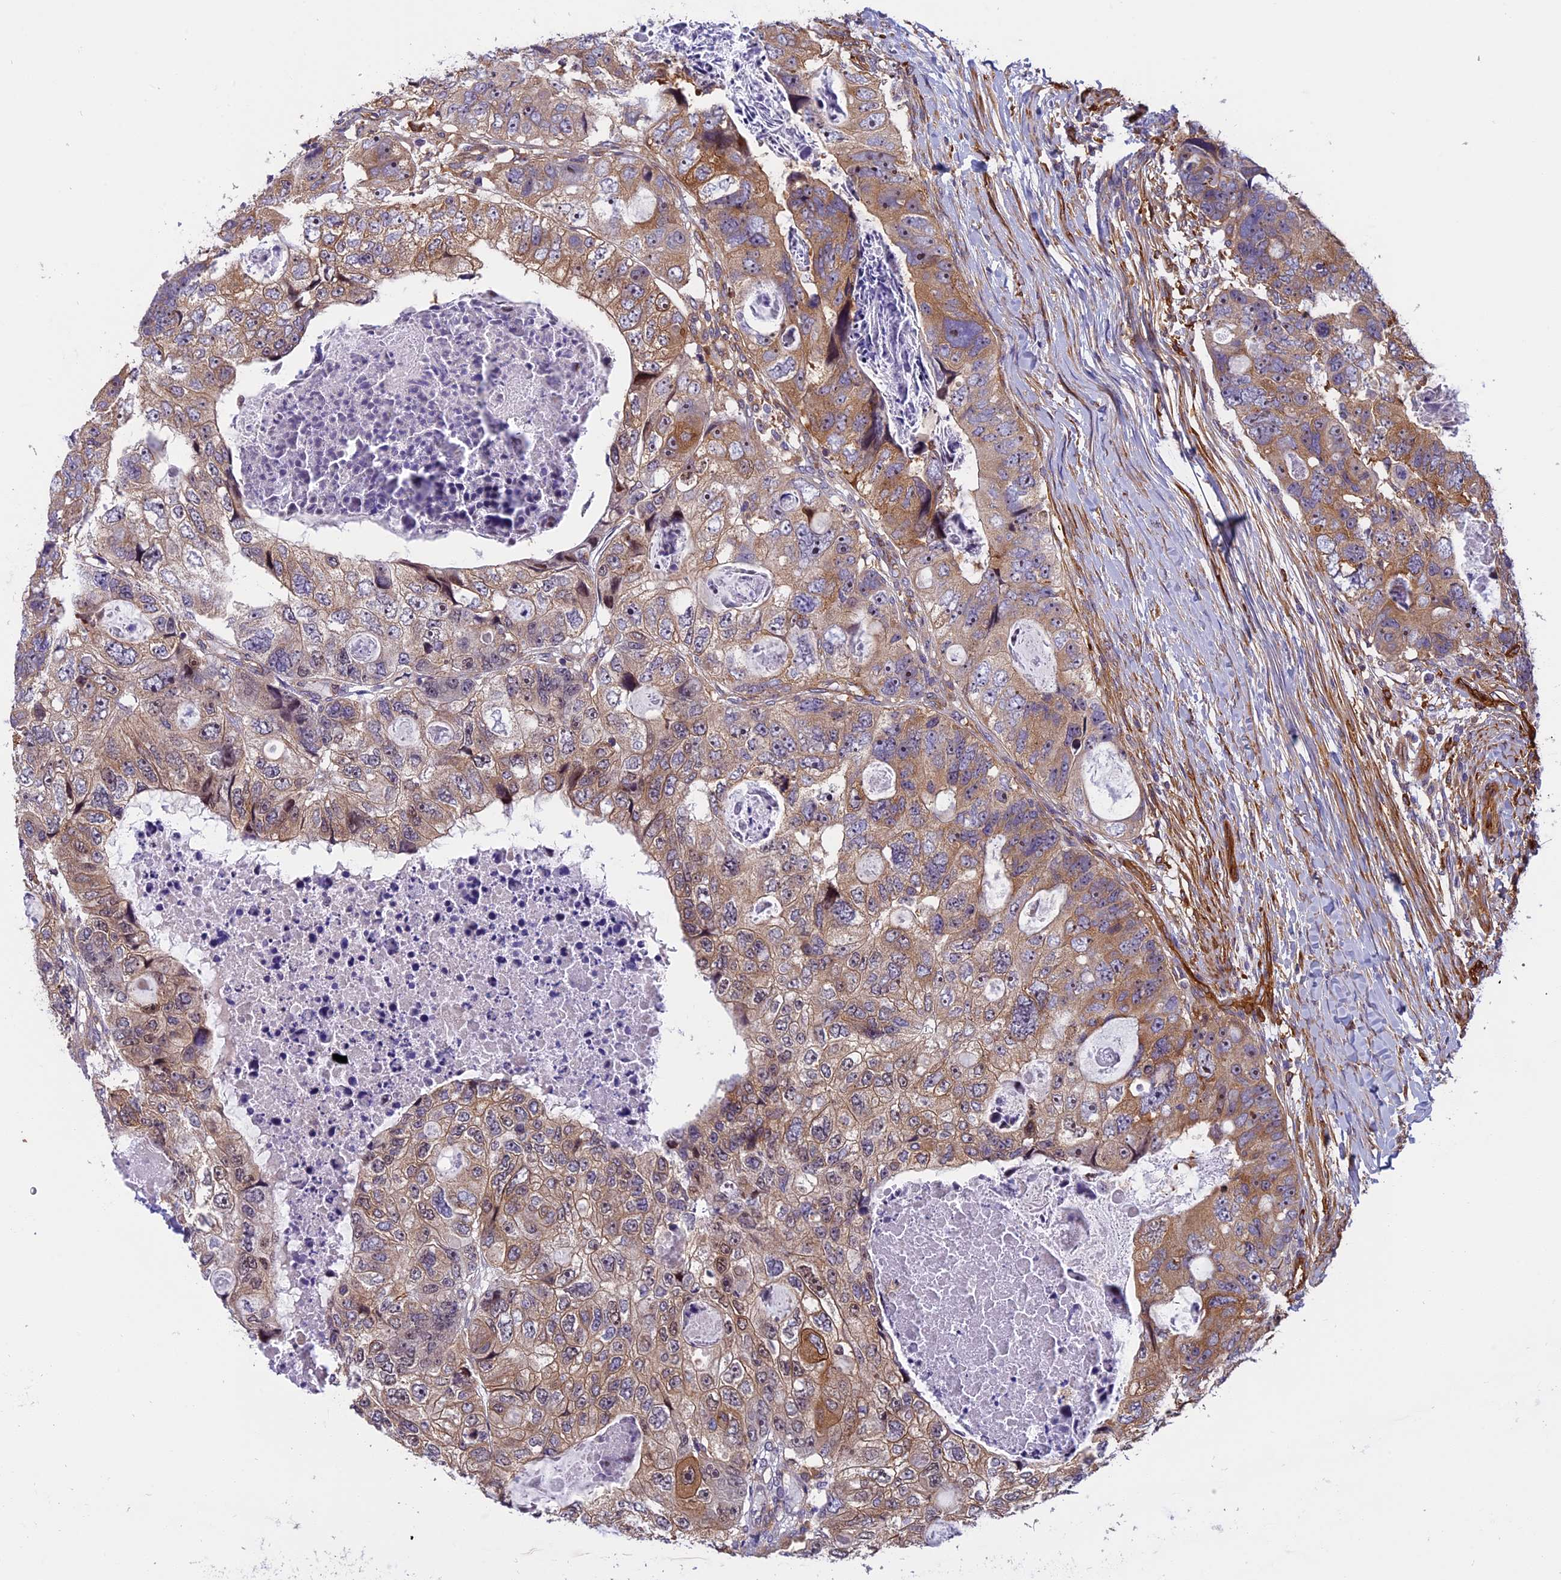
{"staining": {"intensity": "moderate", "quantity": "25%-75%", "location": "cytoplasmic/membranous,nuclear"}, "tissue": "colorectal cancer", "cell_type": "Tumor cells", "image_type": "cancer", "snomed": [{"axis": "morphology", "description": "Adenocarcinoma, NOS"}, {"axis": "topography", "description": "Rectum"}], "caption": "Human adenocarcinoma (colorectal) stained with a protein marker displays moderate staining in tumor cells.", "gene": "EHBP1L1", "patient": {"sex": "male", "age": 59}}